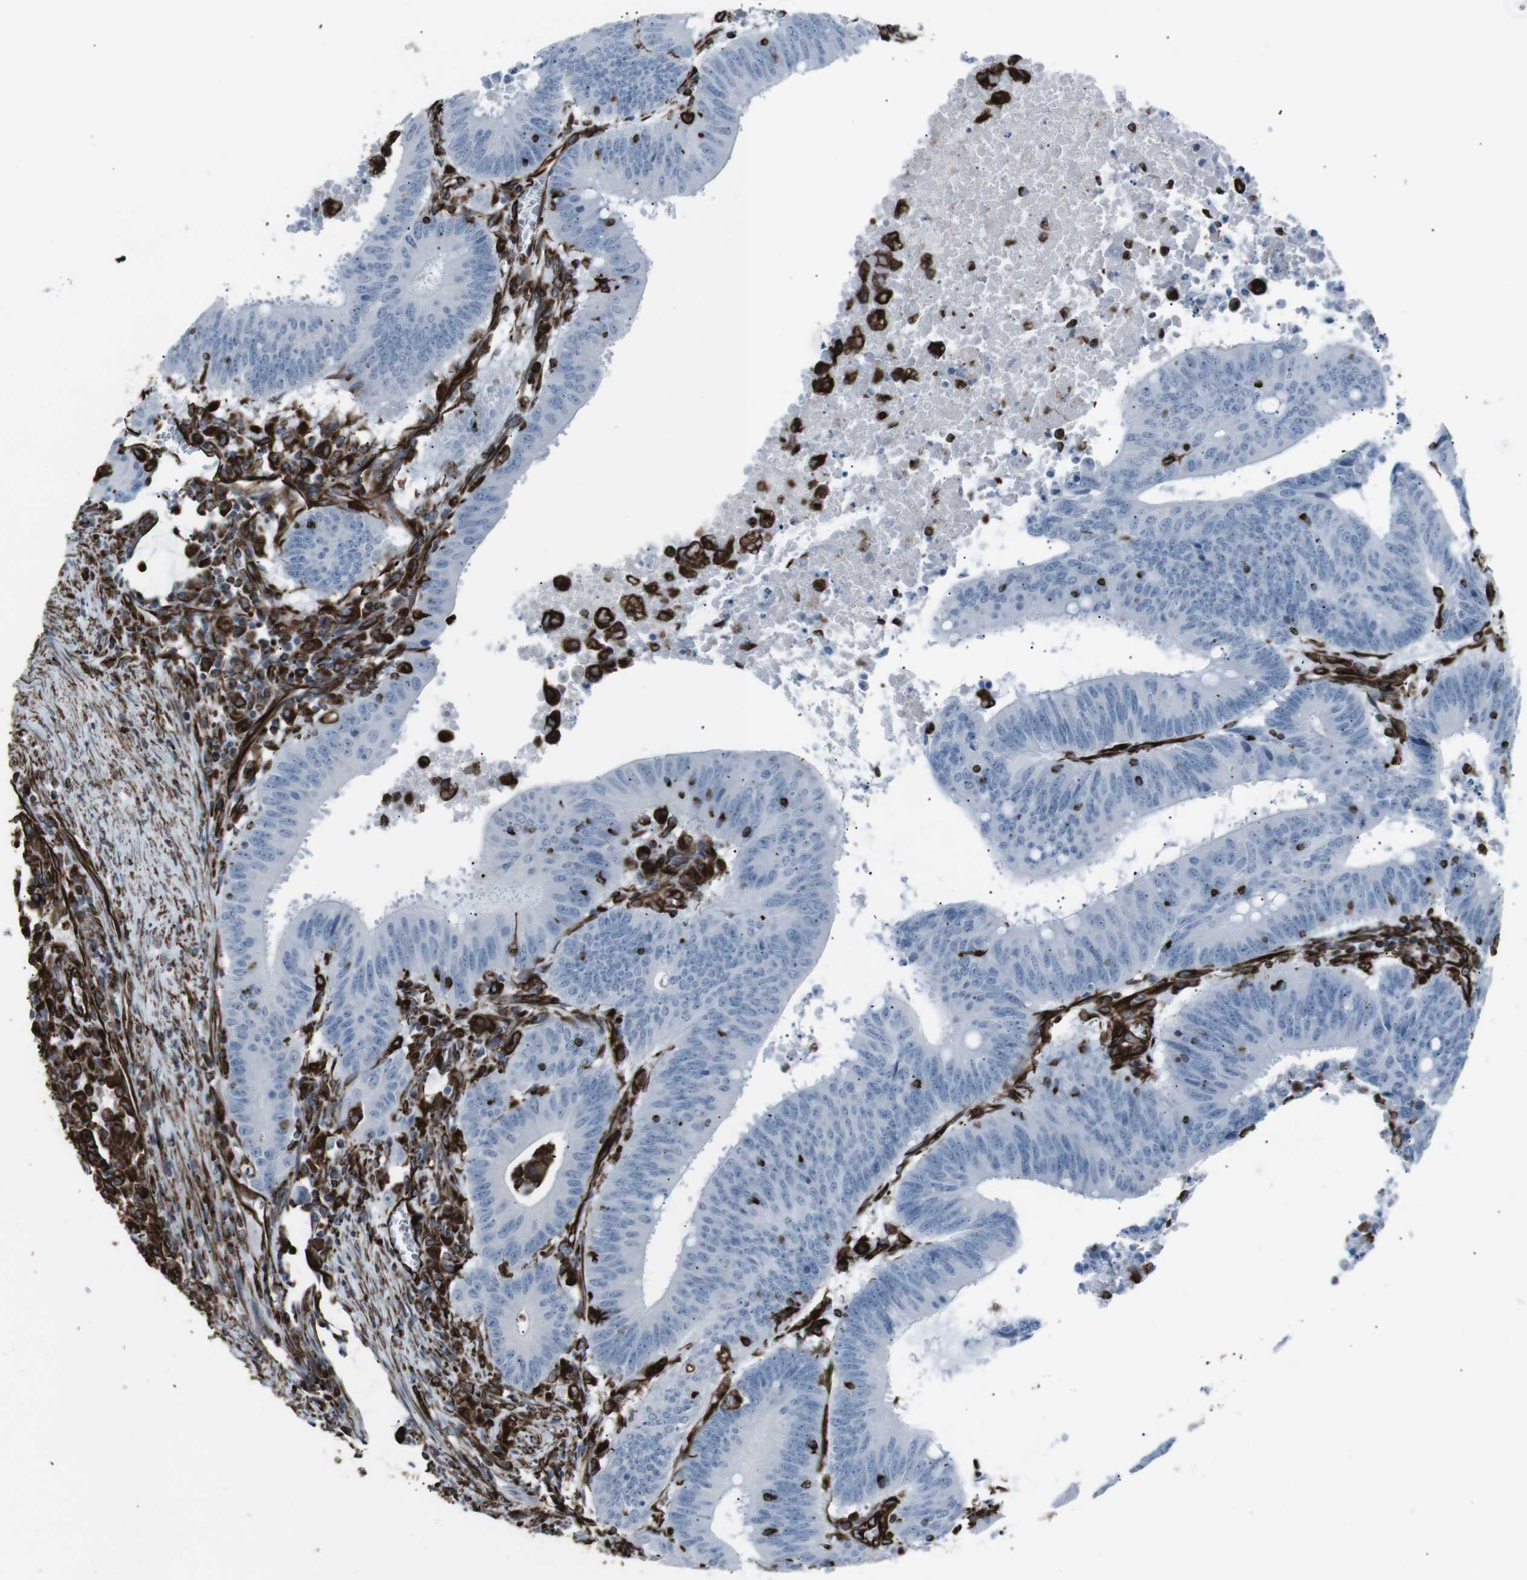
{"staining": {"intensity": "negative", "quantity": "none", "location": "none"}, "tissue": "colorectal cancer", "cell_type": "Tumor cells", "image_type": "cancer", "snomed": [{"axis": "morphology", "description": "Adenocarcinoma, NOS"}, {"axis": "topography", "description": "Colon"}], "caption": "This is an immunohistochemistry (IHC) image of adenocarcinoma (colorectal). There is no staining in tumor cells.", "gene": "ZDHHC6", "patient": {"sex": "male", "age": 45}}